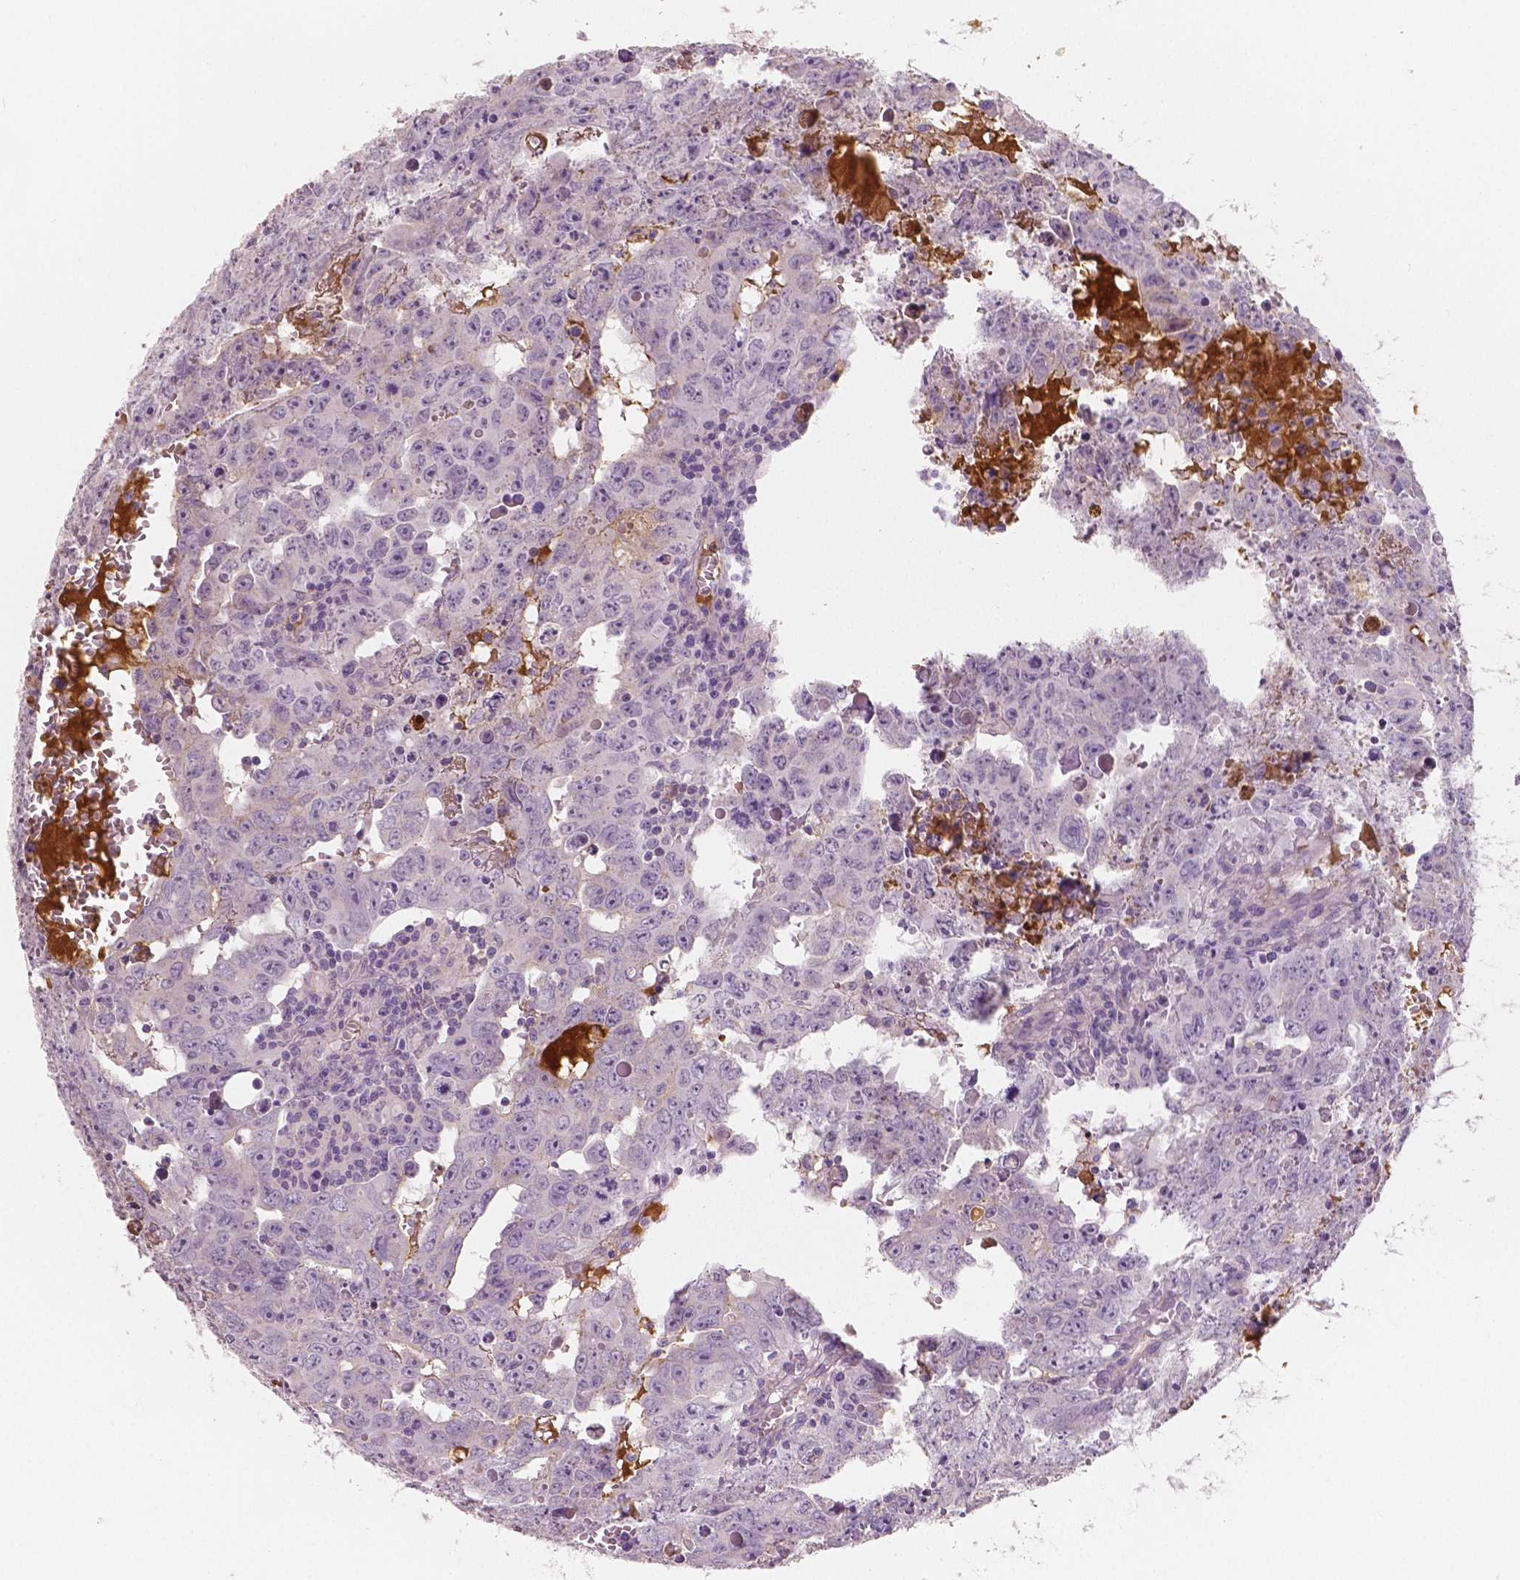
{"staining": {"intensity": "negative", "quantity": "none", "location": "none"}, "tissue": "testis cancer", "cell_type": "Tumor cells", "image_type": "cancer", "snomed": [{"axis": "morphology", "description": "Carcinoma, Embryonal, NOS"}, {"axis": "topography", "description": "Testis"}], "caption": "A histopathology image of human embryonal carcinoma (testis) is negative for staining in tumor cells.", "gene": "APOA4", "patient": {"sex": "male", "age": 22}}